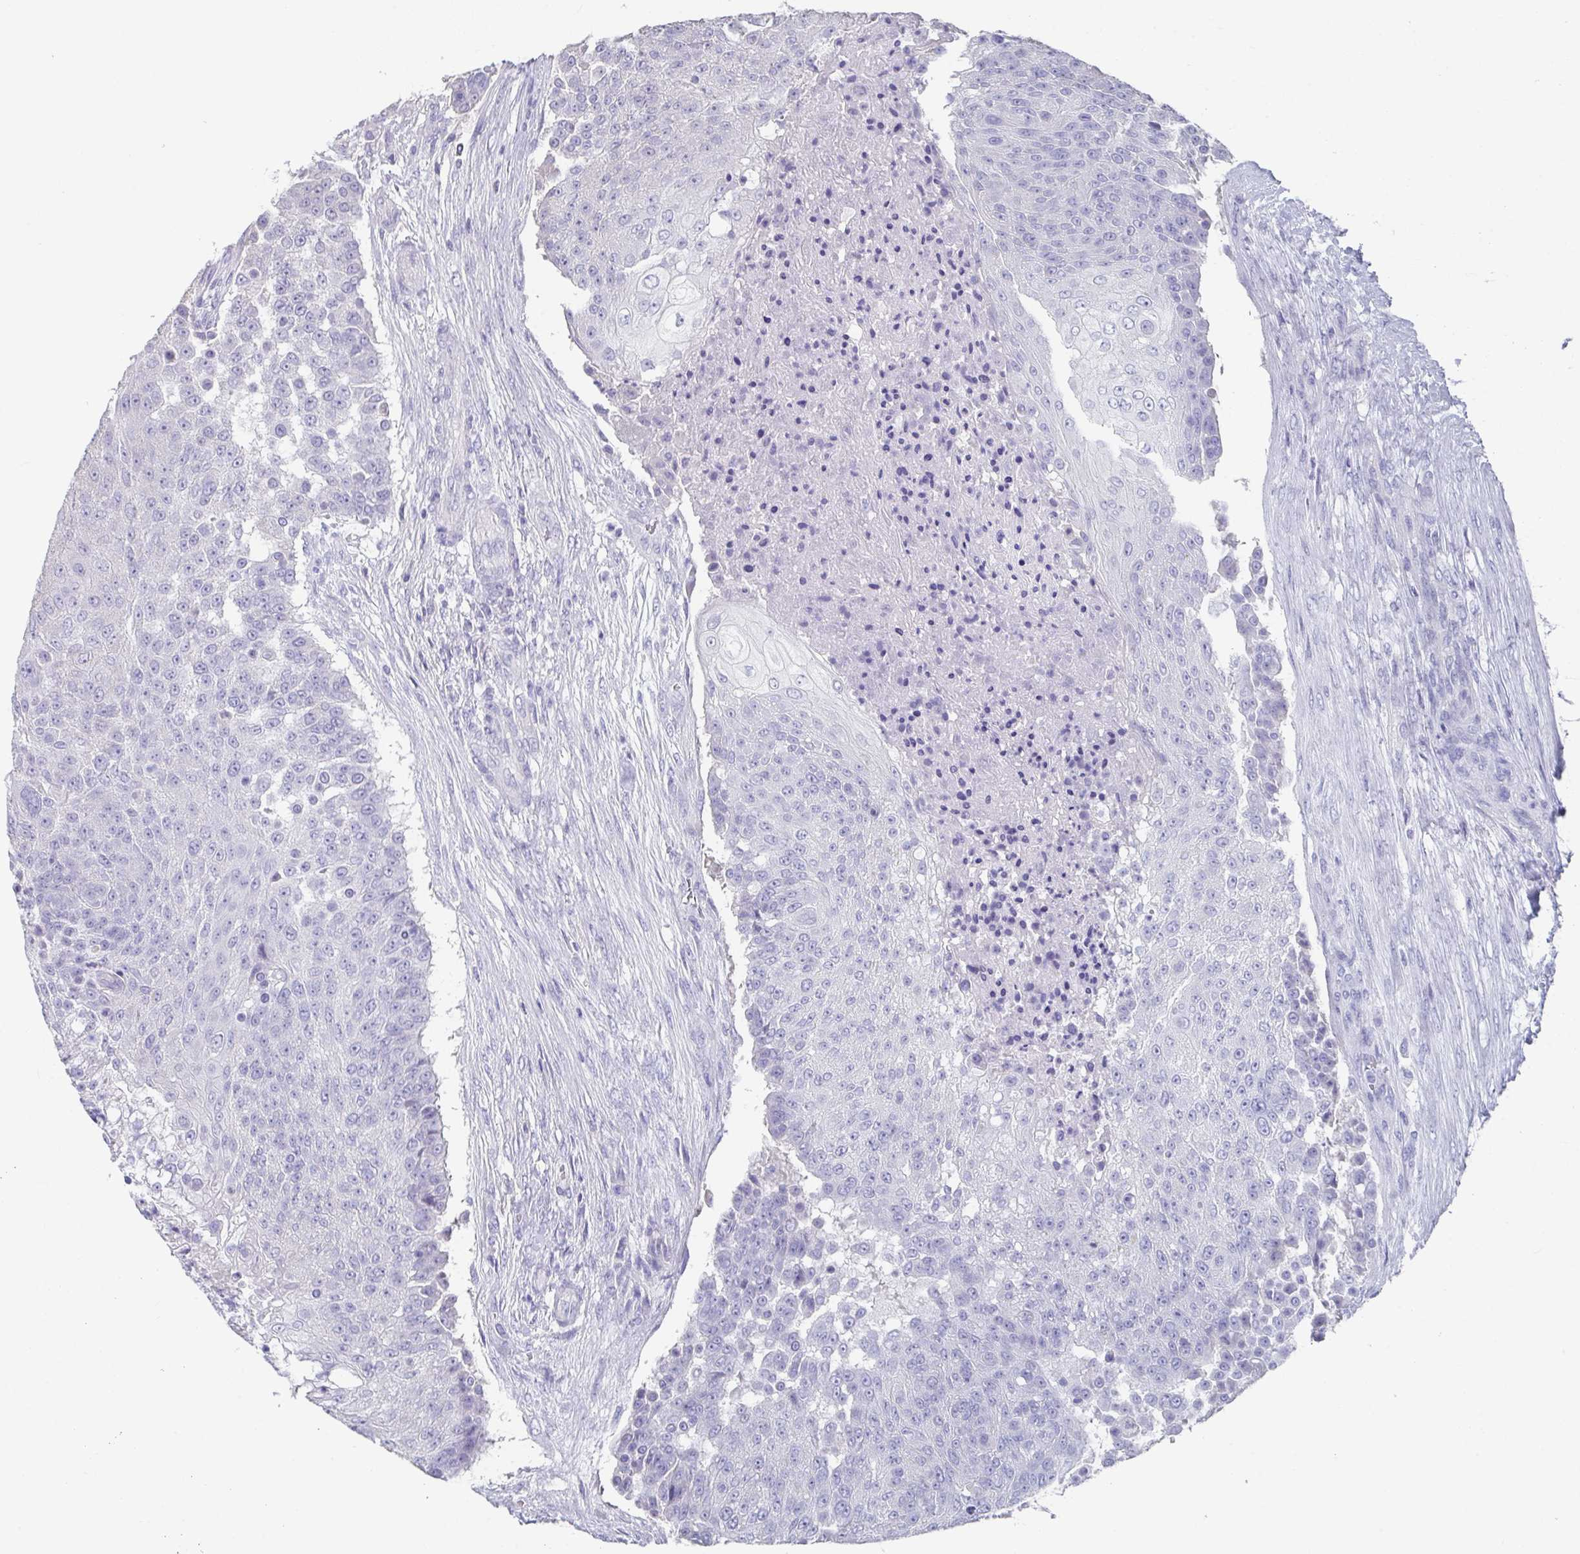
{"staining": {"intensity": "negative", "quantity": "none", "location": "none"}, "tissue": "urothelial cancer", "cell_type": "Tumor cells", "image_type": "cancer", "snomed": [{"axis": "morphology", "description": "Urothelial carcinoma, High grade"}, {"axis": "topography", "description": "Urinary bladder"}], "caption": "IHC histopathology image of human urothelial cancer stained for a protein (brown), which displays no positivity in tumor cells. (DAB (3,3'-diaminobenzidine) IHC visualized using brightfield microscopy, high magnification).", "gene": "SLC44A4", "patient": {"sex": "female", "age": 63}}